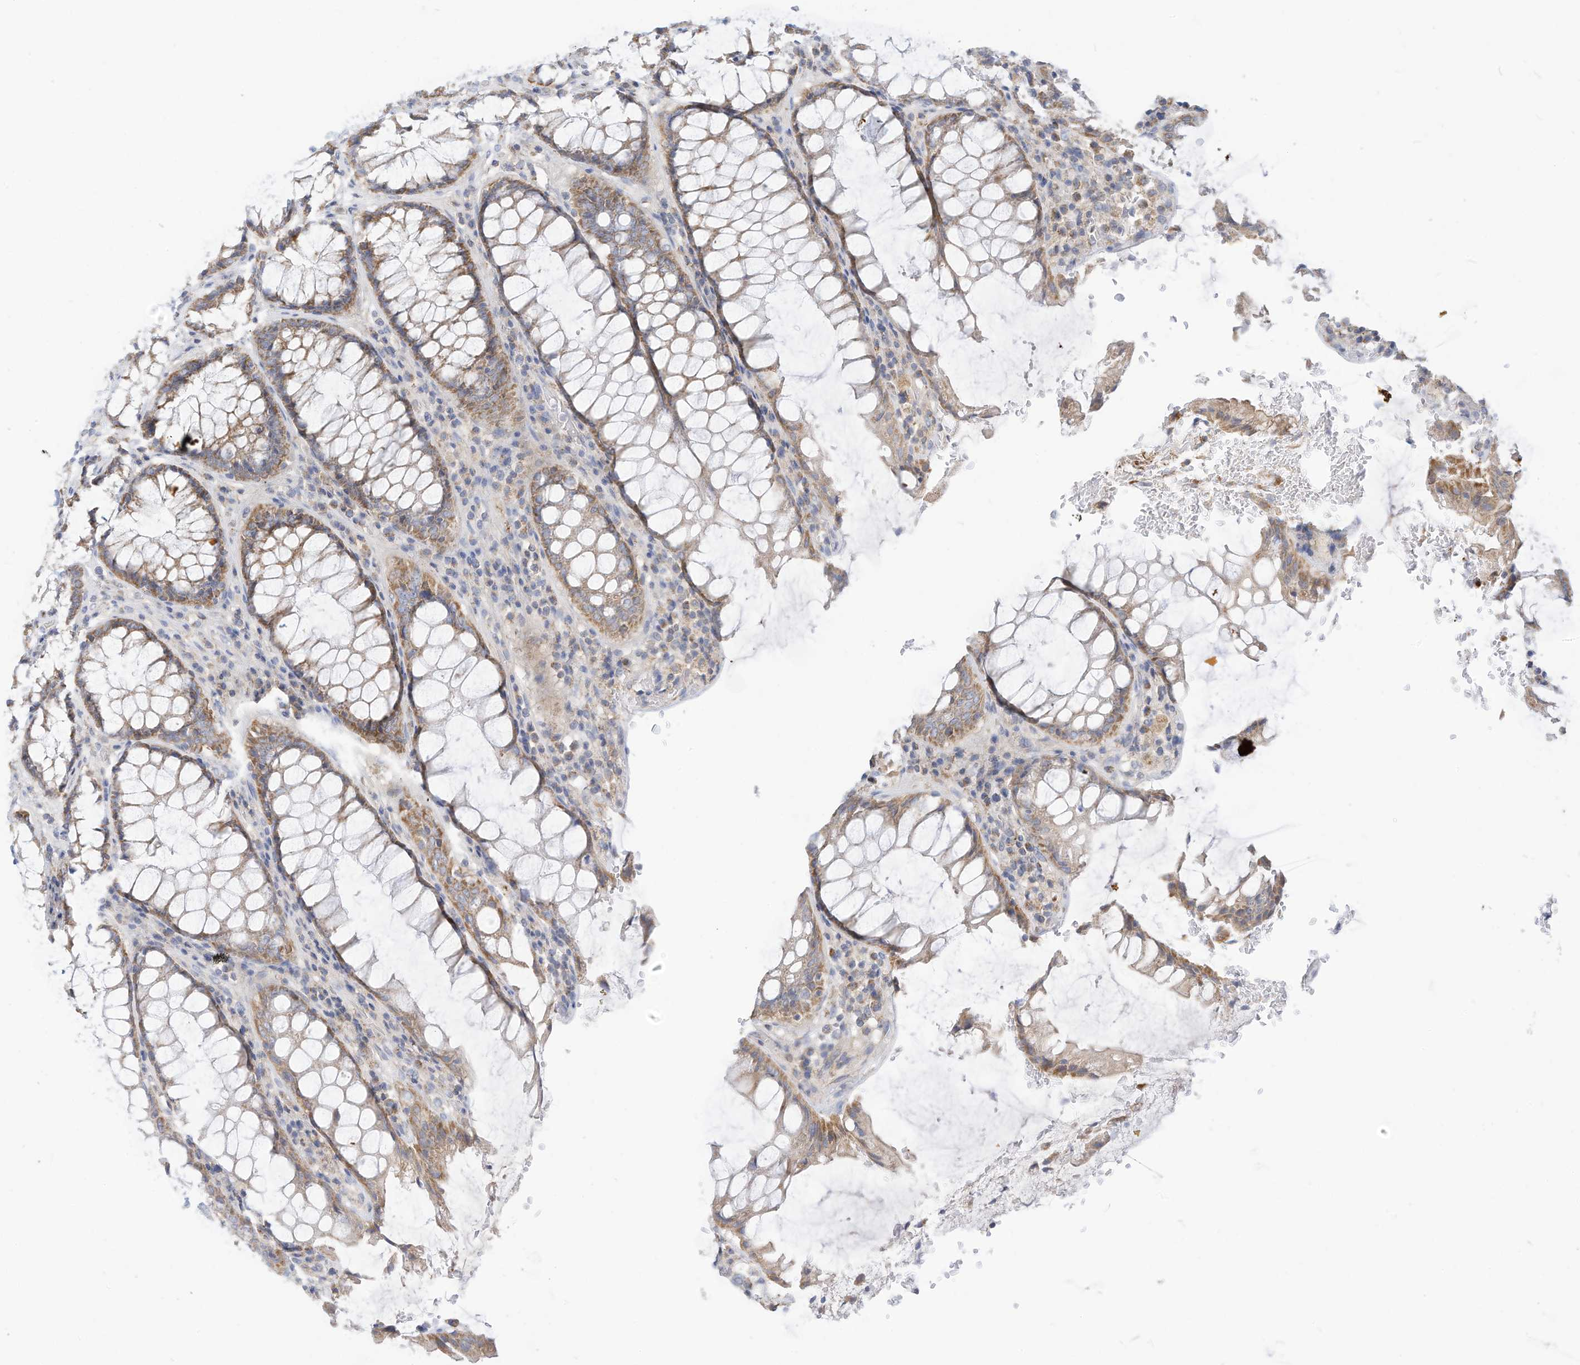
{"staining": {"intensity": "moderate", "quantity": ">75%", "location": "cytoplasmic/membranous"}, "tissue": "rectum", "cell_type": "Glandular cells", "image_type": "normal", "snomed": [{"axis": "morphology", "description": "Normal tissue, NOS"}, {"axis": "topography", "description": "Rectum"}], "caption": "Rectum stained with DAB (3,3'-diaminobenzidine) IHC demonstrates medium levels of moderate cytoplasmic/membranous expression in about >75% of glandular cells.", "gene": "RHOH", "patient": {"sex": "male", "age": 64}}